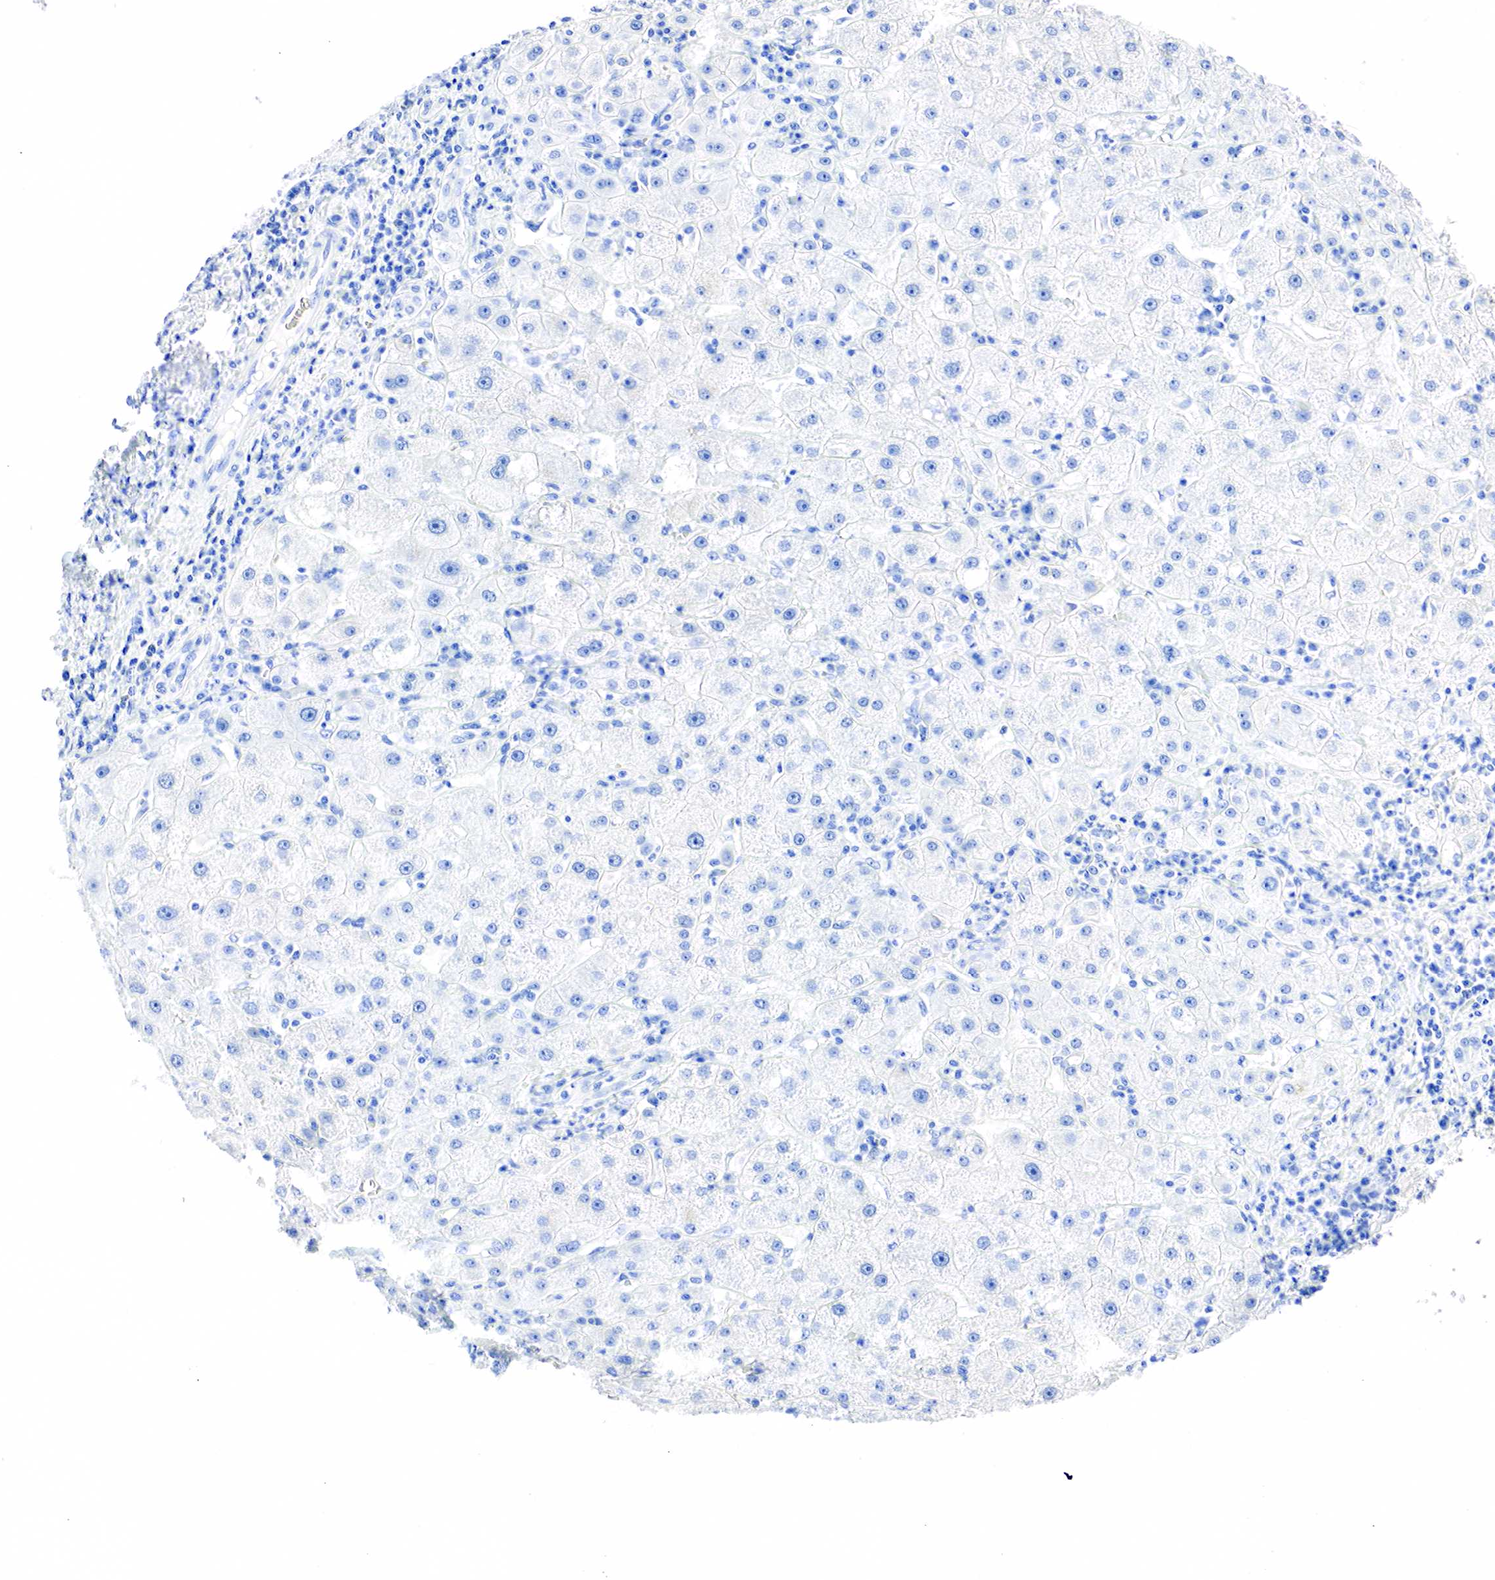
{"staining": {"intensity": "negative", "quantity": "none", "location": "none"}, "tissue": "liver cancer", "cell_type": "Tumor cells", "image_type": "cancer", "snomed": [{"axis": "morphology", "description": "Cholangiocarcinoma"}, {"axis": "topography", "description": "Liver"}], "caption": "DAB (3,3'-diaminobenzidine) immunohistochemical staining of human liver cancer (cholangiocarcinoma) shows no significant expression in tumor cells. (Brightfield microscopy of DAB IHC at high magnification).", "gene": "PTH", "patient": {"sex": "female", "age": 79}}